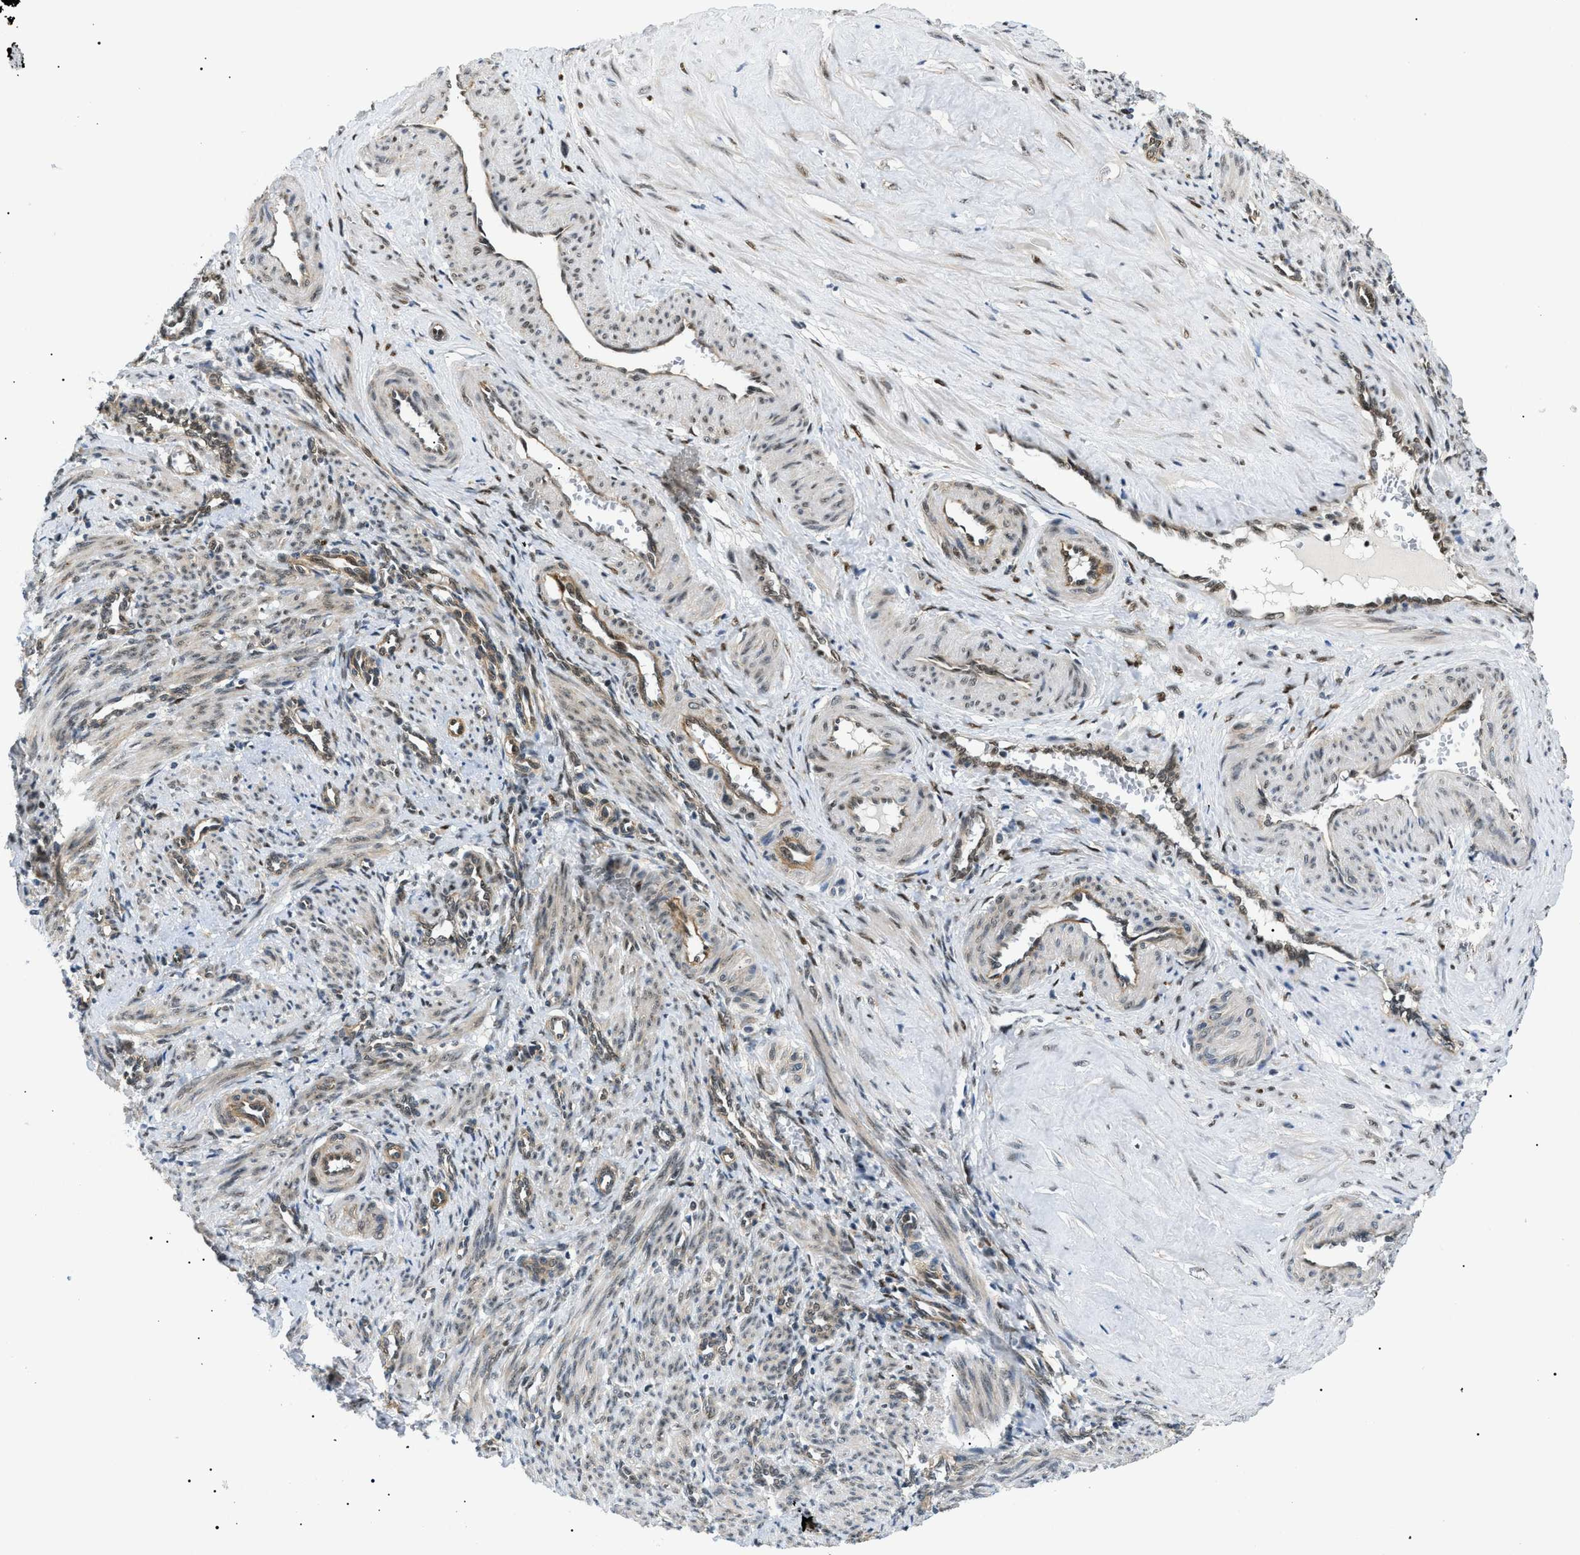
{"staining": {"intensity": "strong", "quantity": "25%-75%", "location": "nuclear"}, "tissue": "smooth muscle", "cell_type": "Smooth muscle cells", "image_type": "normal", "snomed": [{"axis": "morphology", "description": "Normal tissue, NOS"}, {"axis": "topography", "description": "Endometrium"}], "caption": "Protein expression analysis of unremarkable smooth muscle exhibits strong nuclear positivity in approximately 25%-75% of smooth muscle cells.", "gene": "CWC25", "patient": {"sex": "female", "age": 33}}